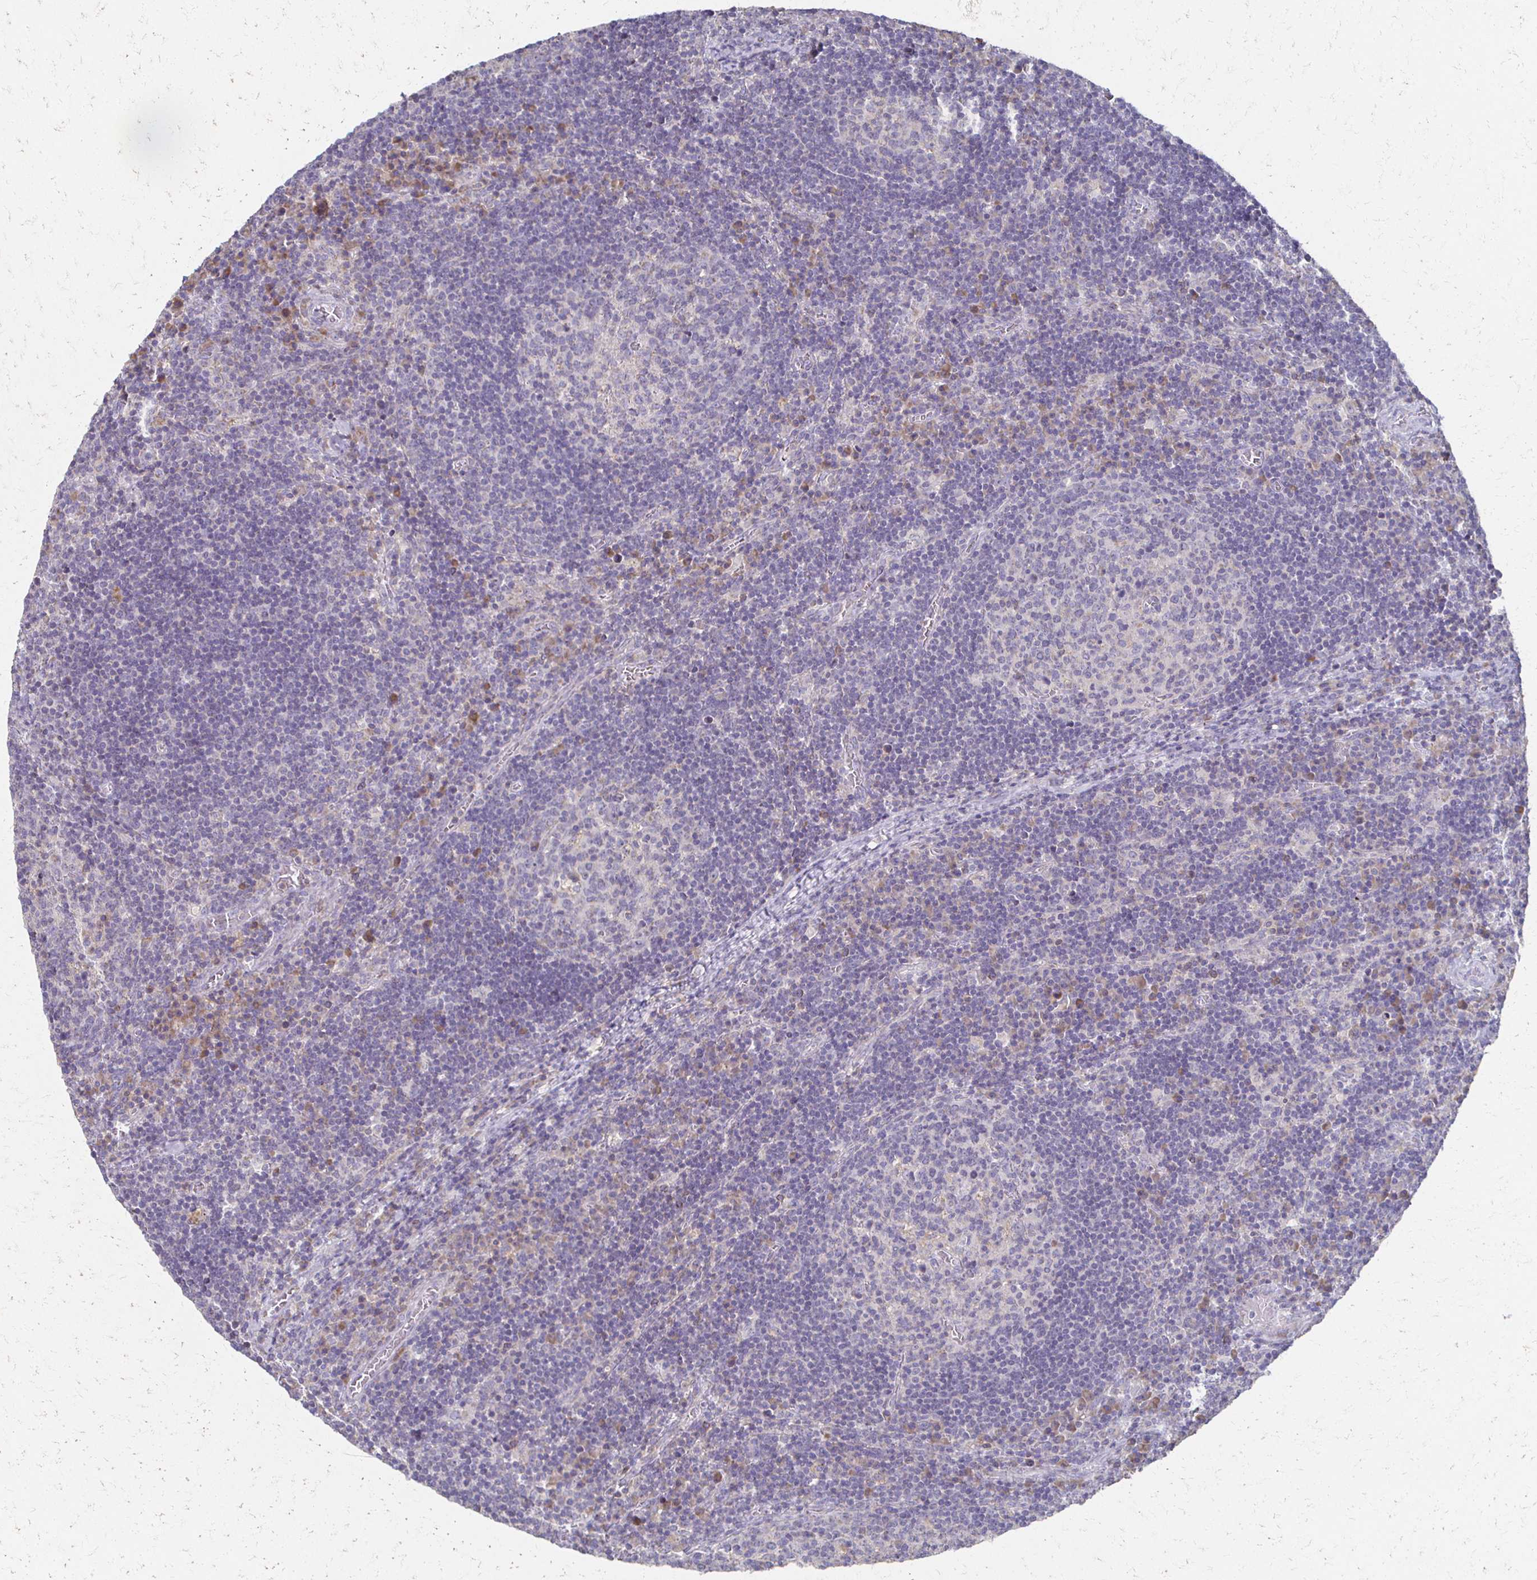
{"staining": {"intensity": "negative", "quantity": "none", "location": "none"}, "tissue": "lymph node", "cell_type": "Germinal center cells", "image_type": "normal", "snomed": [{"axis": "morphology", "description": "Normal tissue, NOS"}, {"axis": "topography", "description": "Lymph node"}], "caption": "This histopathology image is of benign lymph node stained with immunohistochemistry to label a protein in brown with the nuclei are counter-stained blue. There is no positivity in germinal center cells.", "gene": "CX3CR1", "patient": {"sex": "male", "age": 67}}